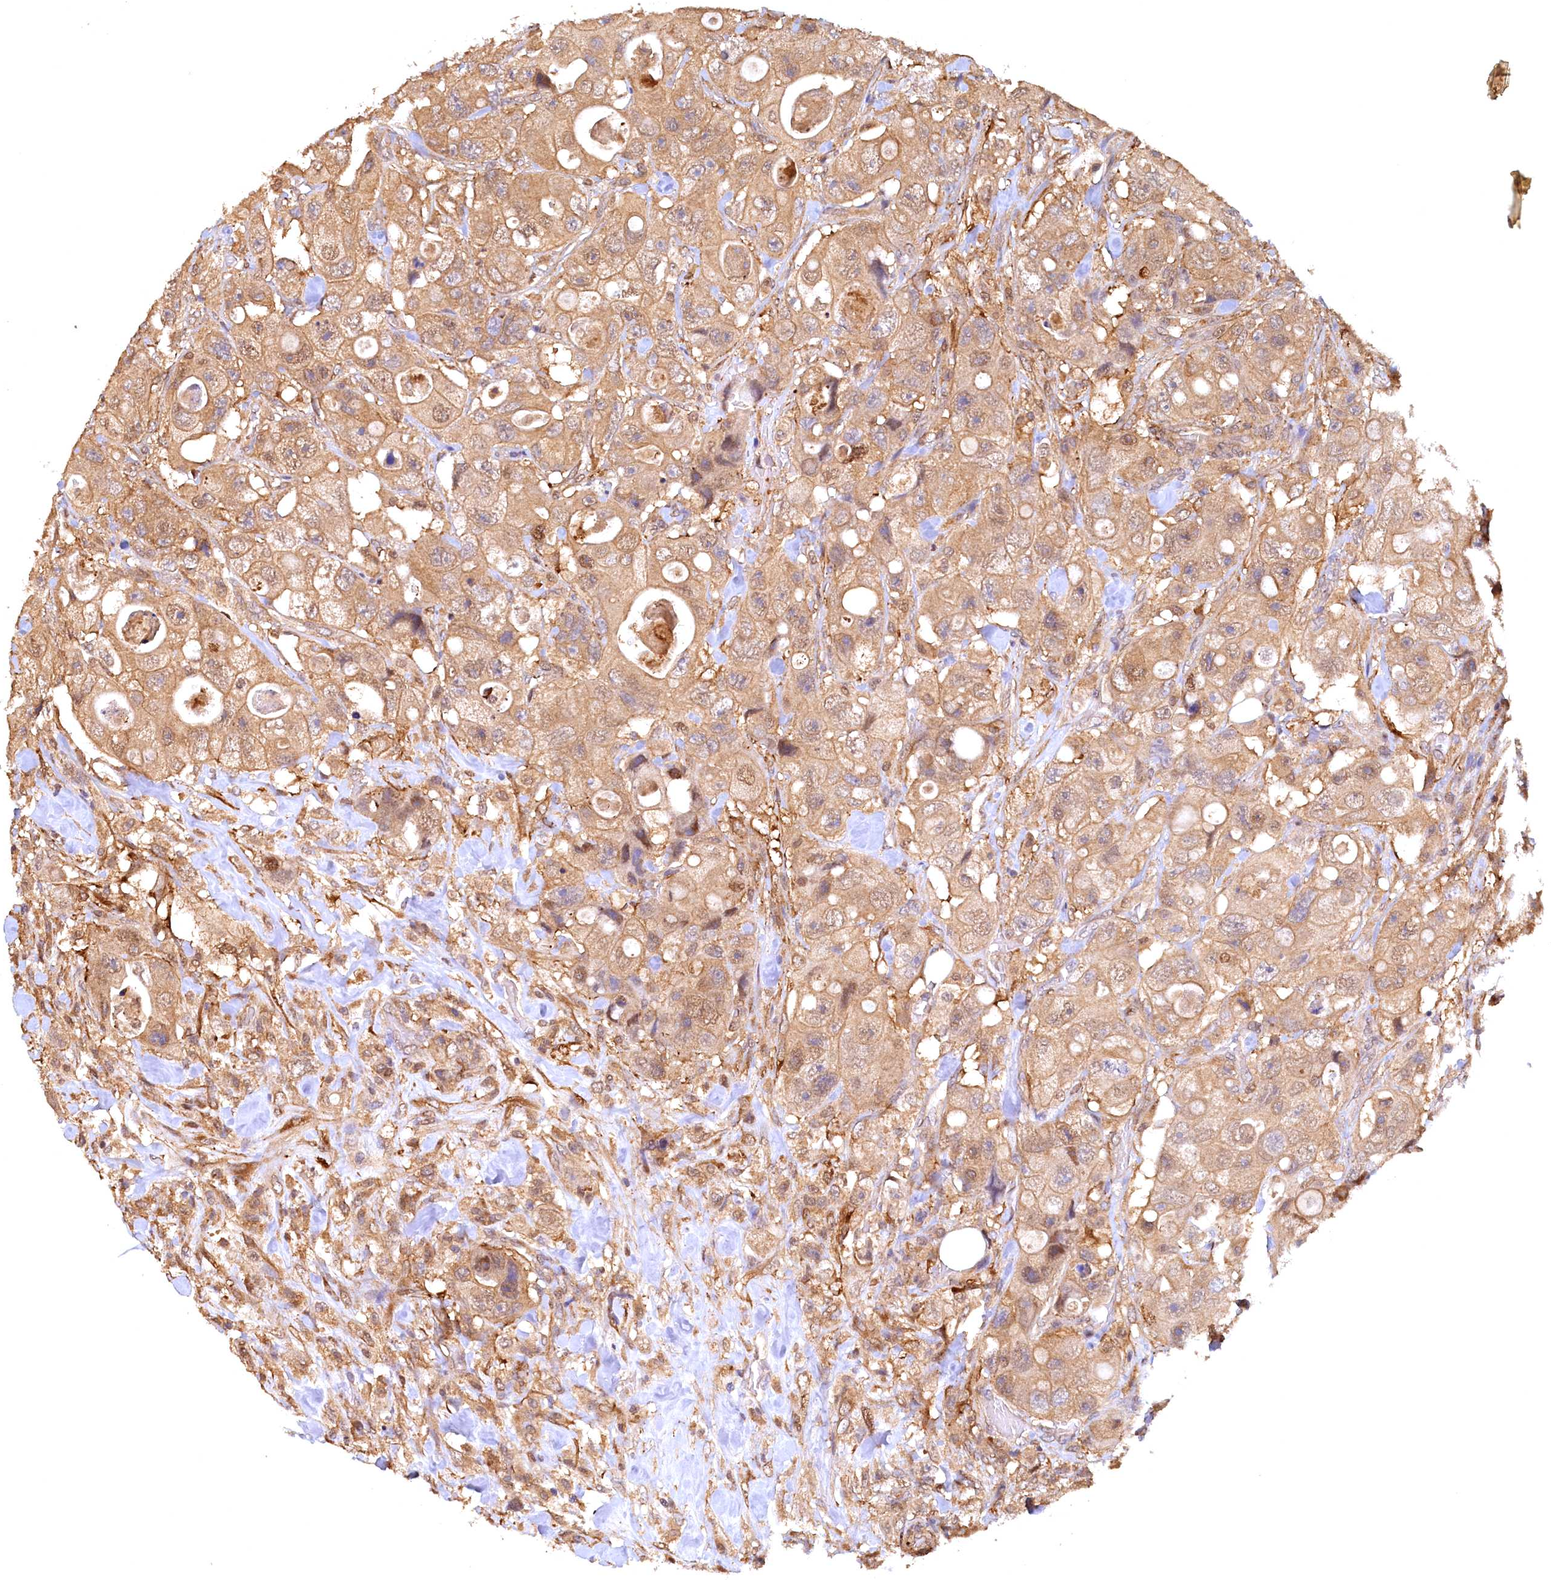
{"staining": {"intensity": "moderate", "quantity": ">75%", "location": "cytoplasmic/membranous"}, "tissue": "colorectal cancer", "cell_type": "Tumor cells", "image_type": "cancer", "snomed": [{"axis": "morphology", "description": "Adenocarcinoma, NOS"}, {"axis": "topography", "description": "Colon"}], "caption": "Colorectal adenocarcinoma tissue displays moderate cytoplasmic/membranous expression in about >75% of tumor cells", "gene": "UBL7", "patient": {"sex": "female", "age": 46}}